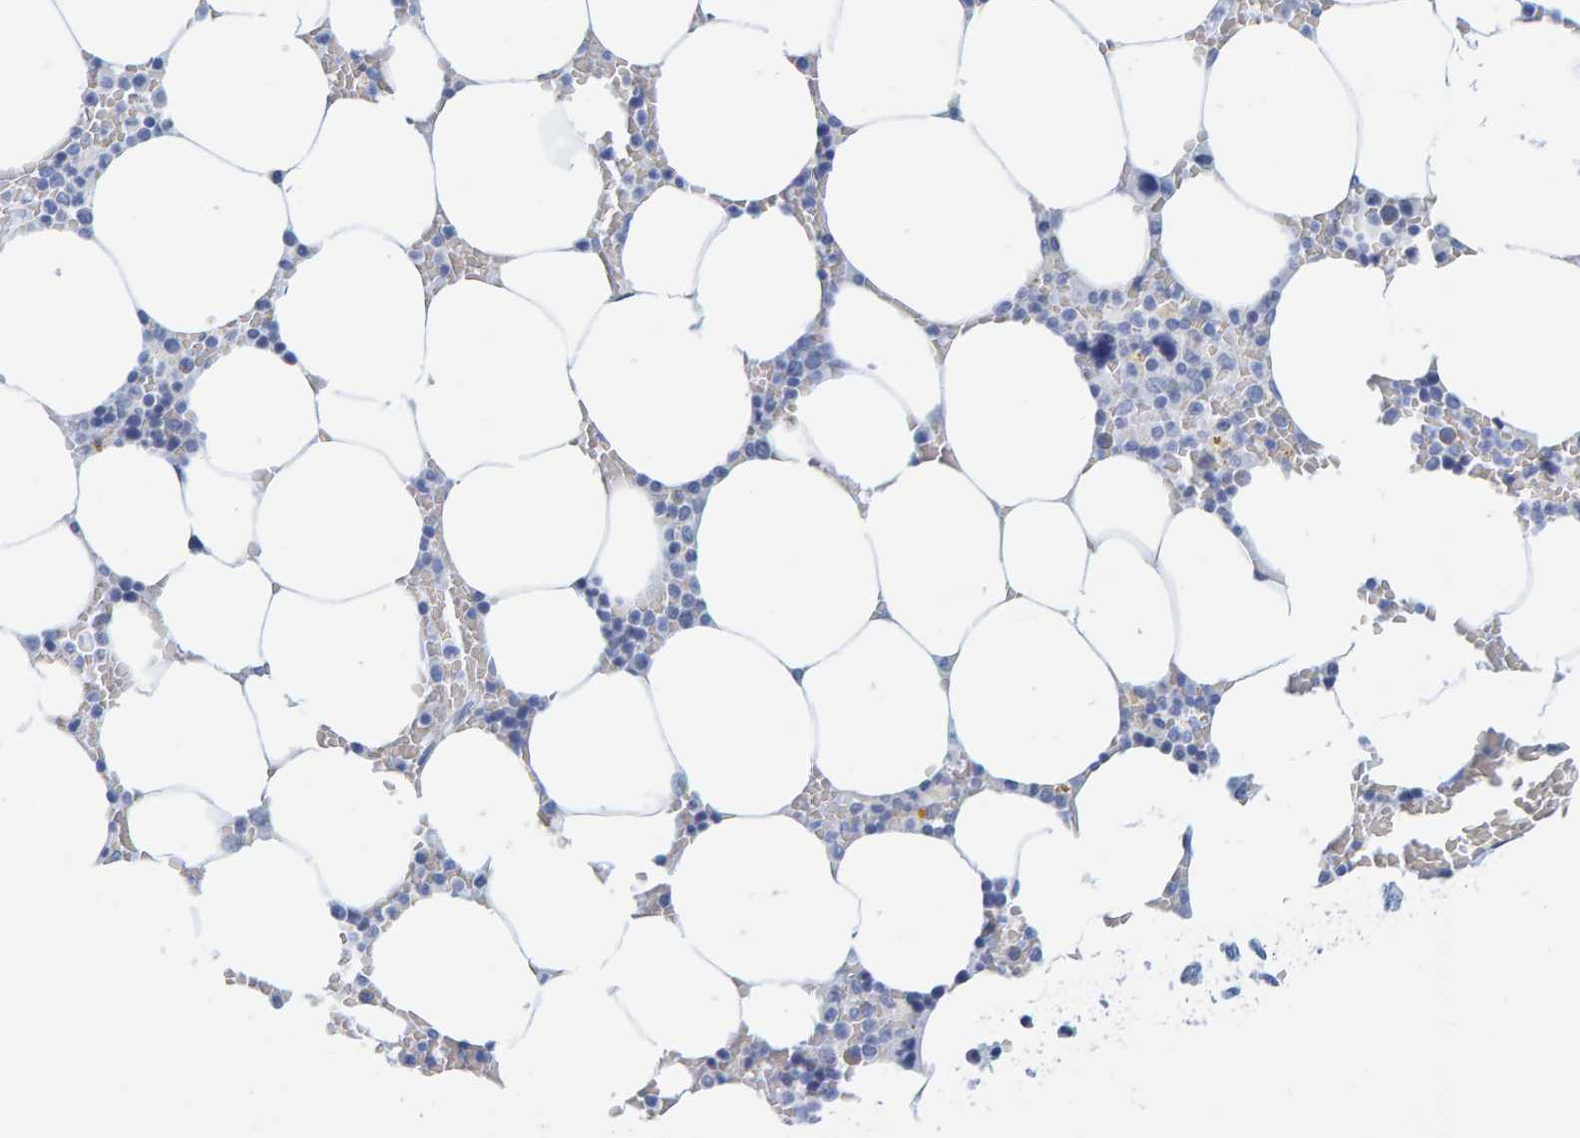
{"staining": {"intensity": "negative", "quantity": "none", "location": "none"}, "tissue": "bone marrow", "cell_type": "Hematopoietic cells", "image_type": "normal", "snomed": [{"axis": "morphology", "description": "Normal tissue, NOS"}, {"axis": "topography", "description": "Bone marrow"}], "caption": "An IHC photomicrograph of normal bone marrow is shown. There is no staining in hematopoietic cells of bone marrow. The staining was performed using DAB (3,3'-diaminobenzidine) to visualize the protein expression in brown, while the nuclei were stained in blue with hematoxylin (Magnification: 20x).", "gene": "SFTPC", "patient": {"sex": "male", "age": 70}}